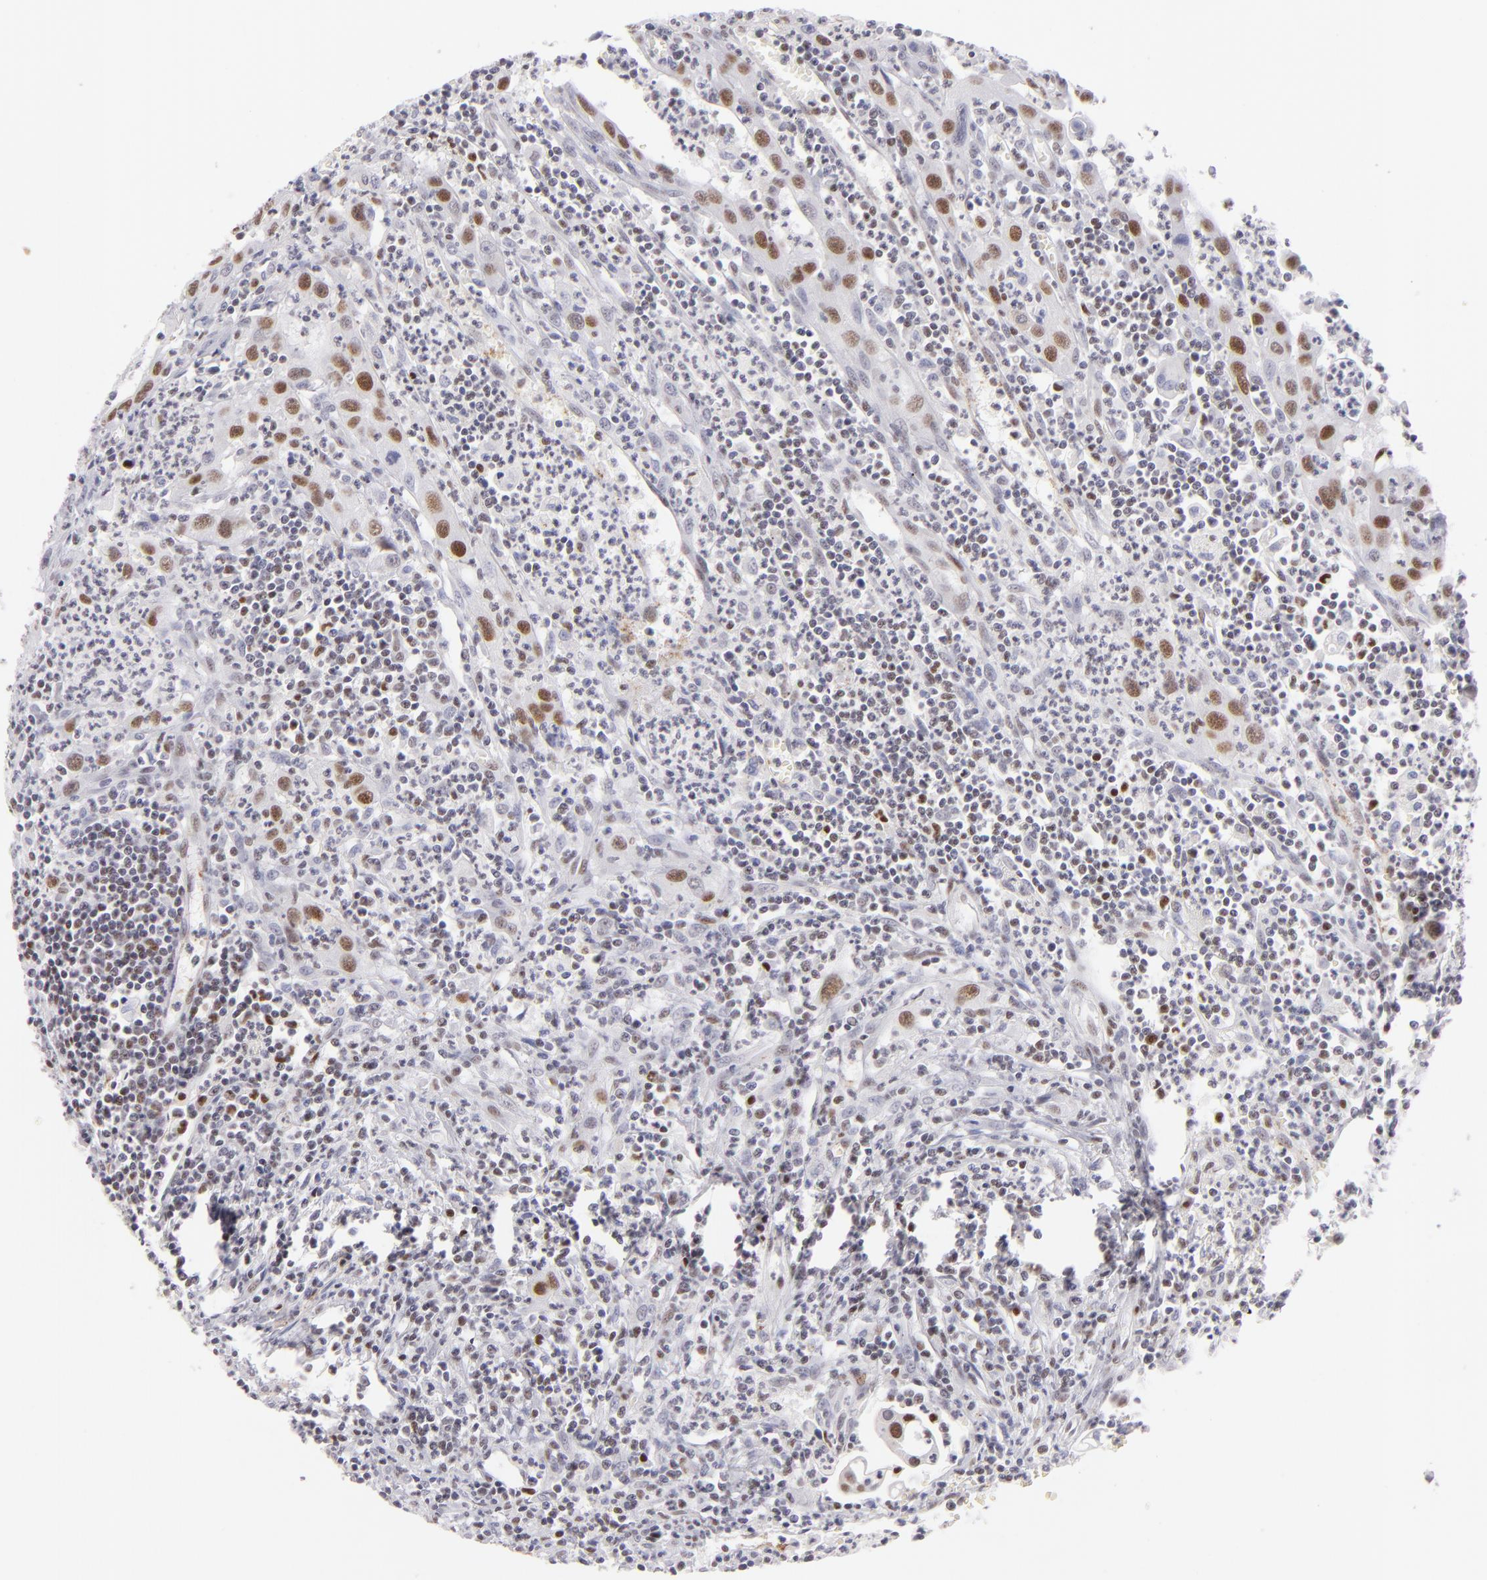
{"staining": {"intensity": "moderate", "quantity": "25%-75%", "location": "nuclear"}, "tissue": "urothelial cancer", "cell_type": "Tumor cells", "image_type": "cancer", "snomed": [{"axis": "morphology", "description": "Urothelial carcinoma, High grade"}, {"axis": "topography", "description": "Urinary bladder"}], "caption": "Protein staining by immunohistochemistry (IHC) demonstrates moderate nuclear positivity in about 25%-75% of tumor cells in high-grade urothelial carcinoma.", "gene": "POU2F1", "patient": {"sex": "male", "age": 66}}